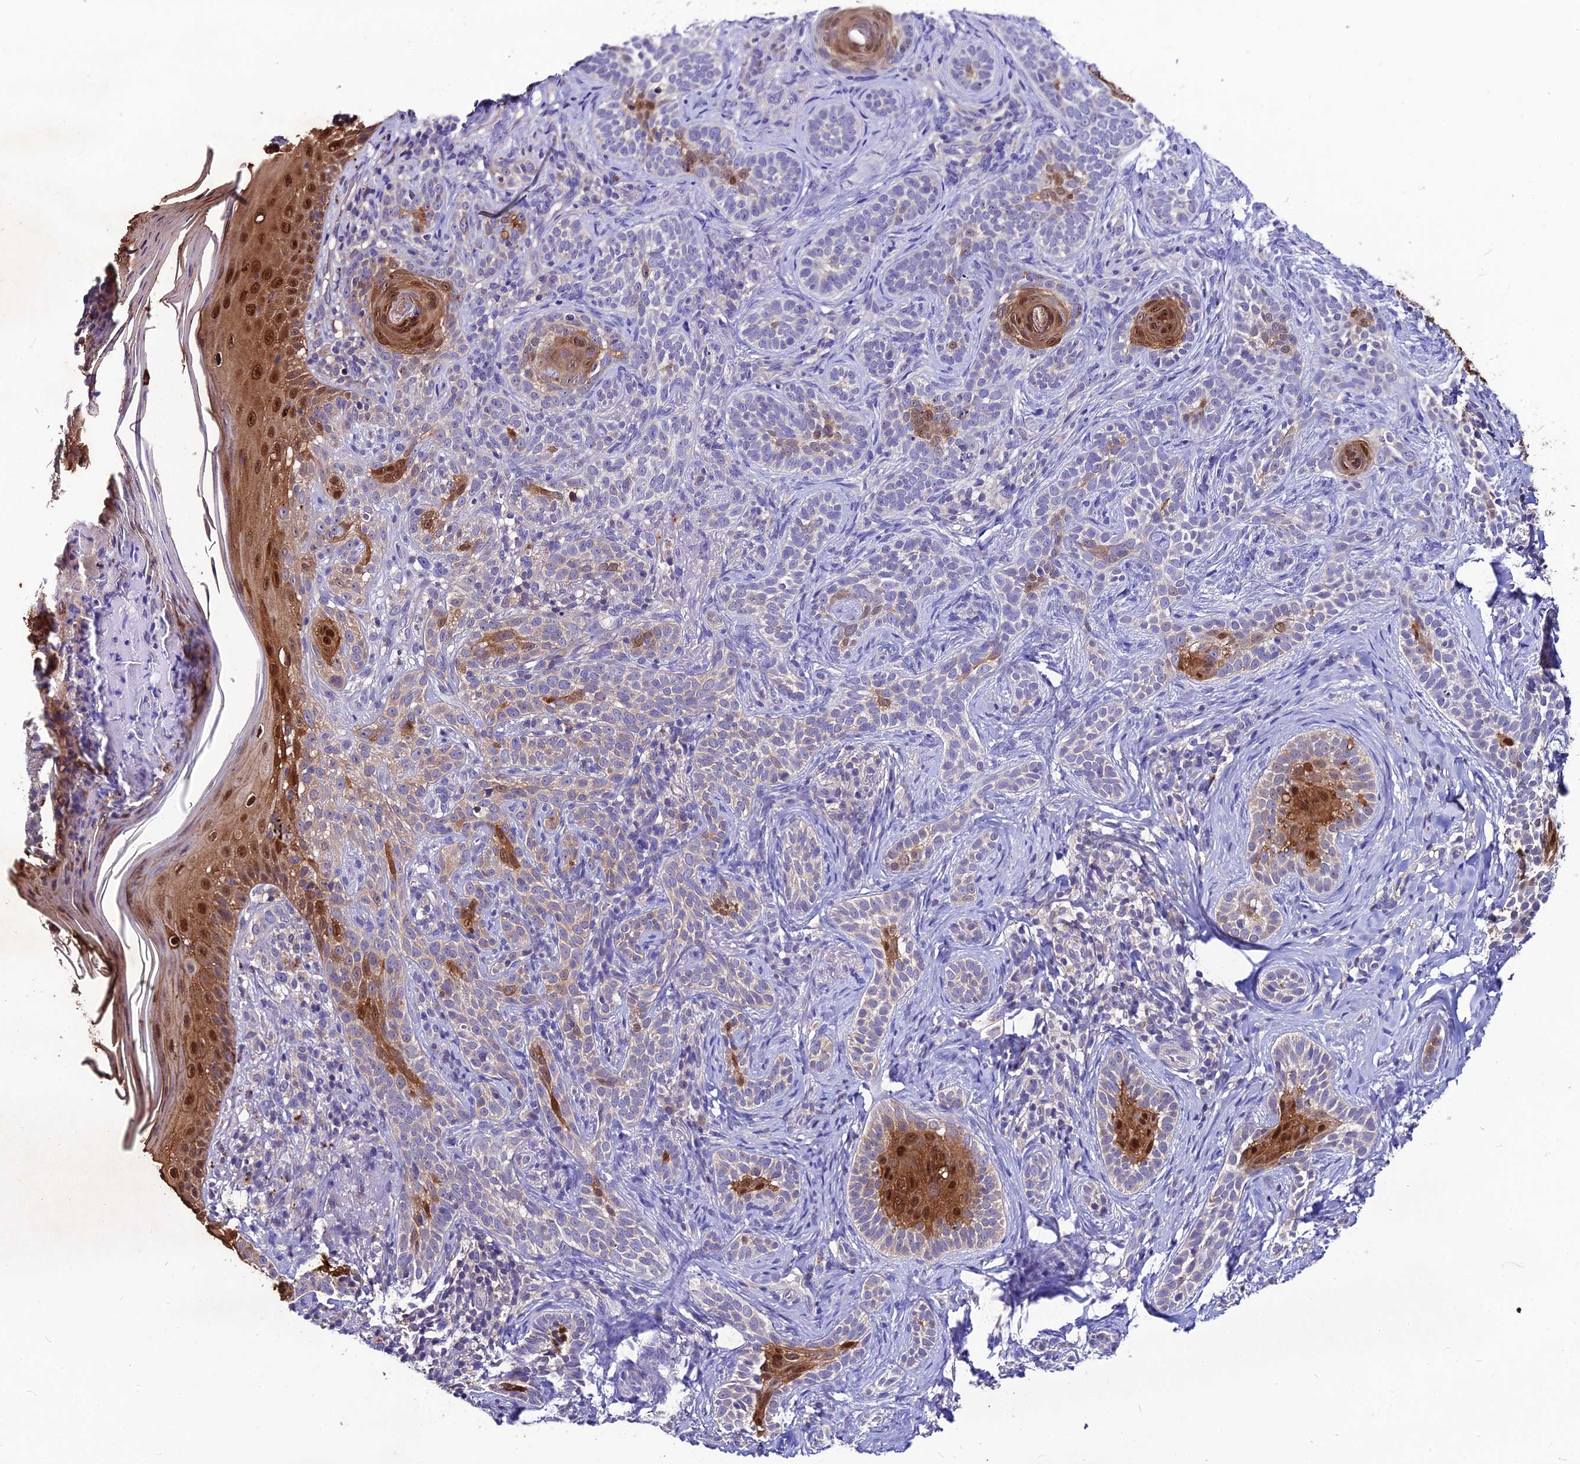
{"staining": {"intensity": "strong", "quantity": "<25%", "location": "cytoplasmic/membranous,nuclear"}, "tissue": "skin cancer", "cell_type": "Tumor cells", "image_type": "cancer", "snomed": [{"axis": "morphology", "description": "Basal cell carcinoma"}, {"axis": "topography", "description": "Skin"}], "caption": "Basal cell carcinoma (skin) was stained to show a protein in brown. There is medium levels of strong cytoplasmic/membranous and nuclear staining in about <25% of tumor cells. Nuclei are stained in blue.", "gene": "LGALS7", "patient": {"sex": "male", "age": 71}}